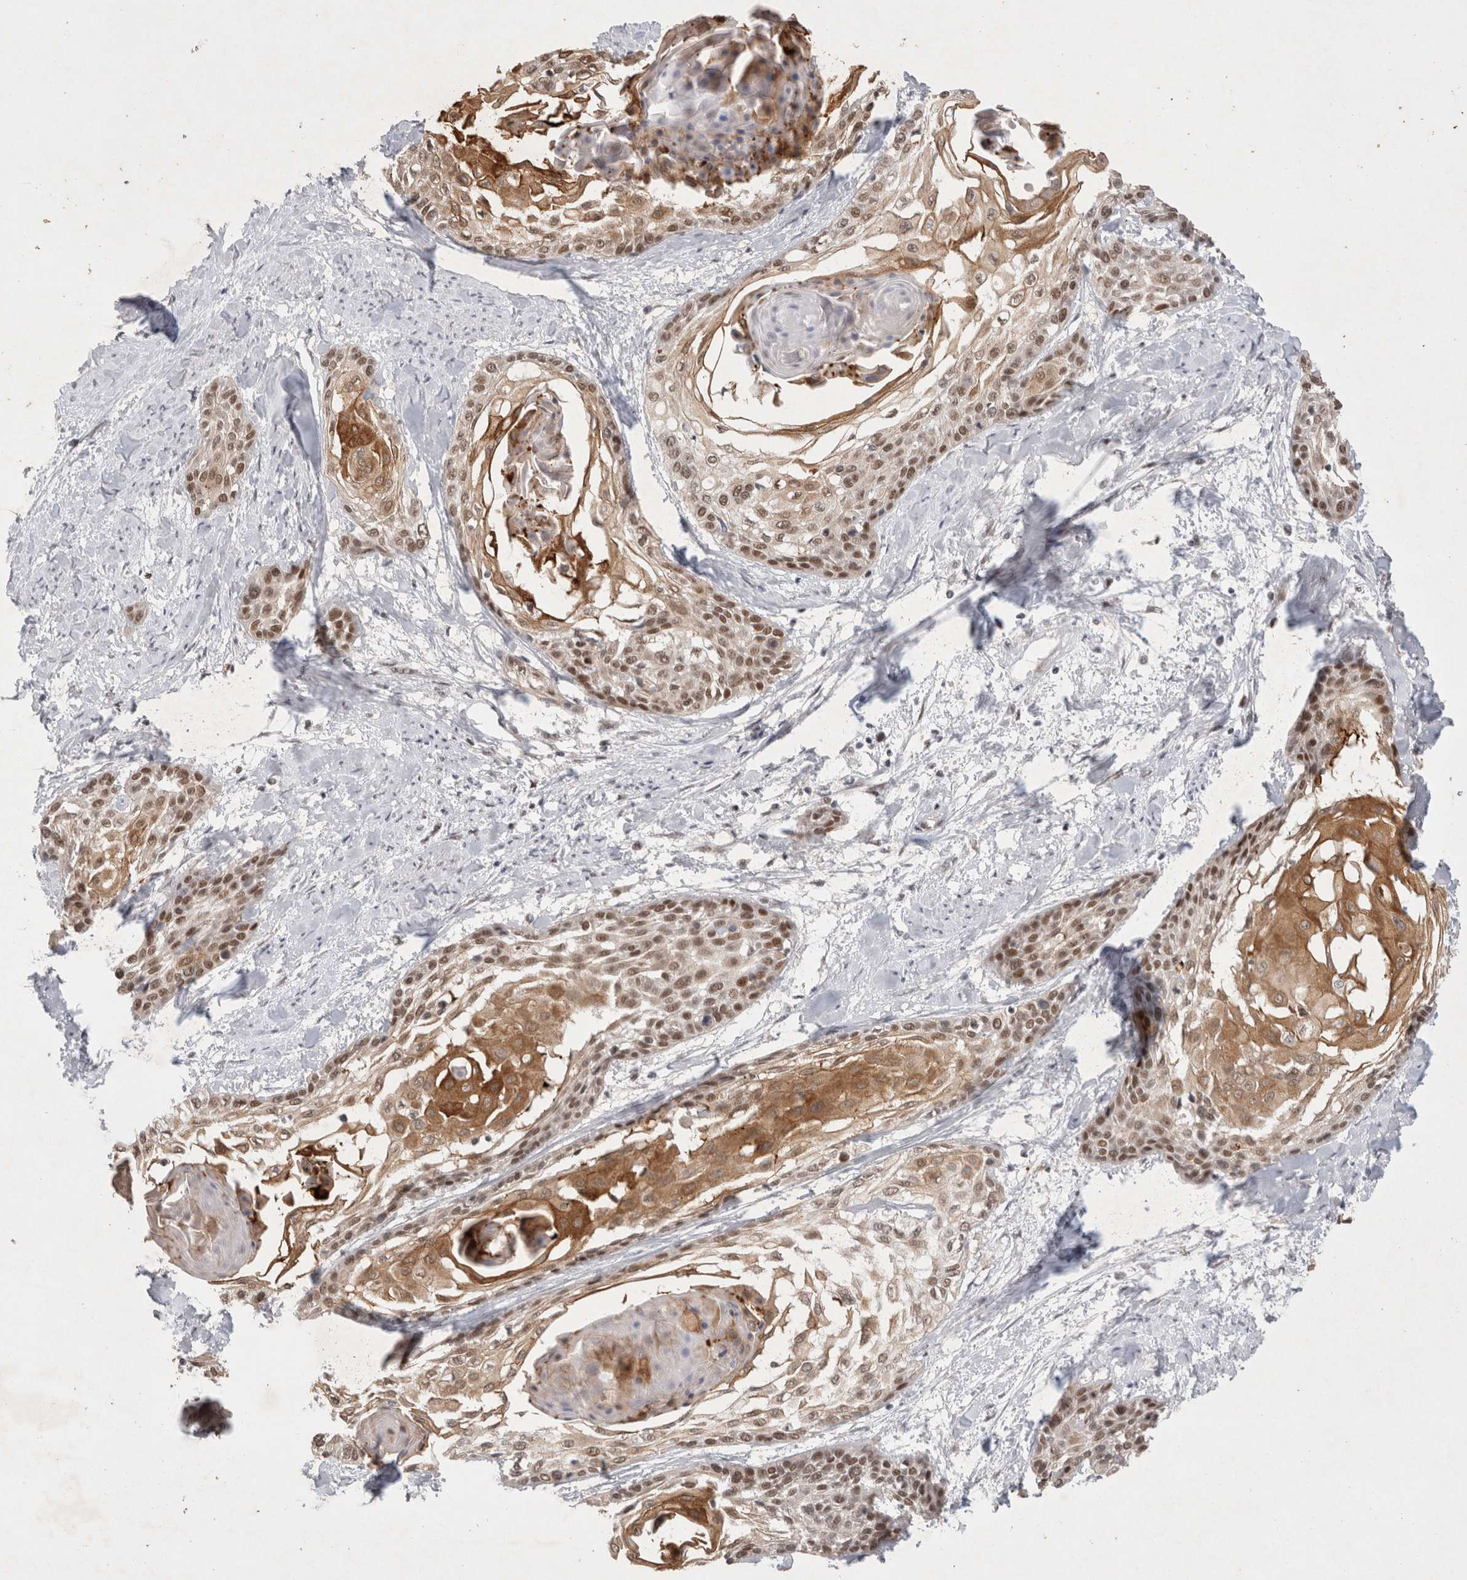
{"staining": {"intensity": "moderate", "quantity": ">75%", "location": "nuclear"}, "tissue": "cervical cancer", "cell_type": "Tumor cells", "image_type": "cancer", "snomed": [{"axis": "morphology", "description": "Squamous cell carcinoma, NOS"}, {"axis": "topography", "description": "Cervix"}], "caption": "The photomicrograph shows staining of squamous cell carcinoma (cervical), revealing moderate nuclear protein staining (brown color) within tumor cells.", "gene": "RECQL4", "patient": {"sex": "female", "age": 57}}